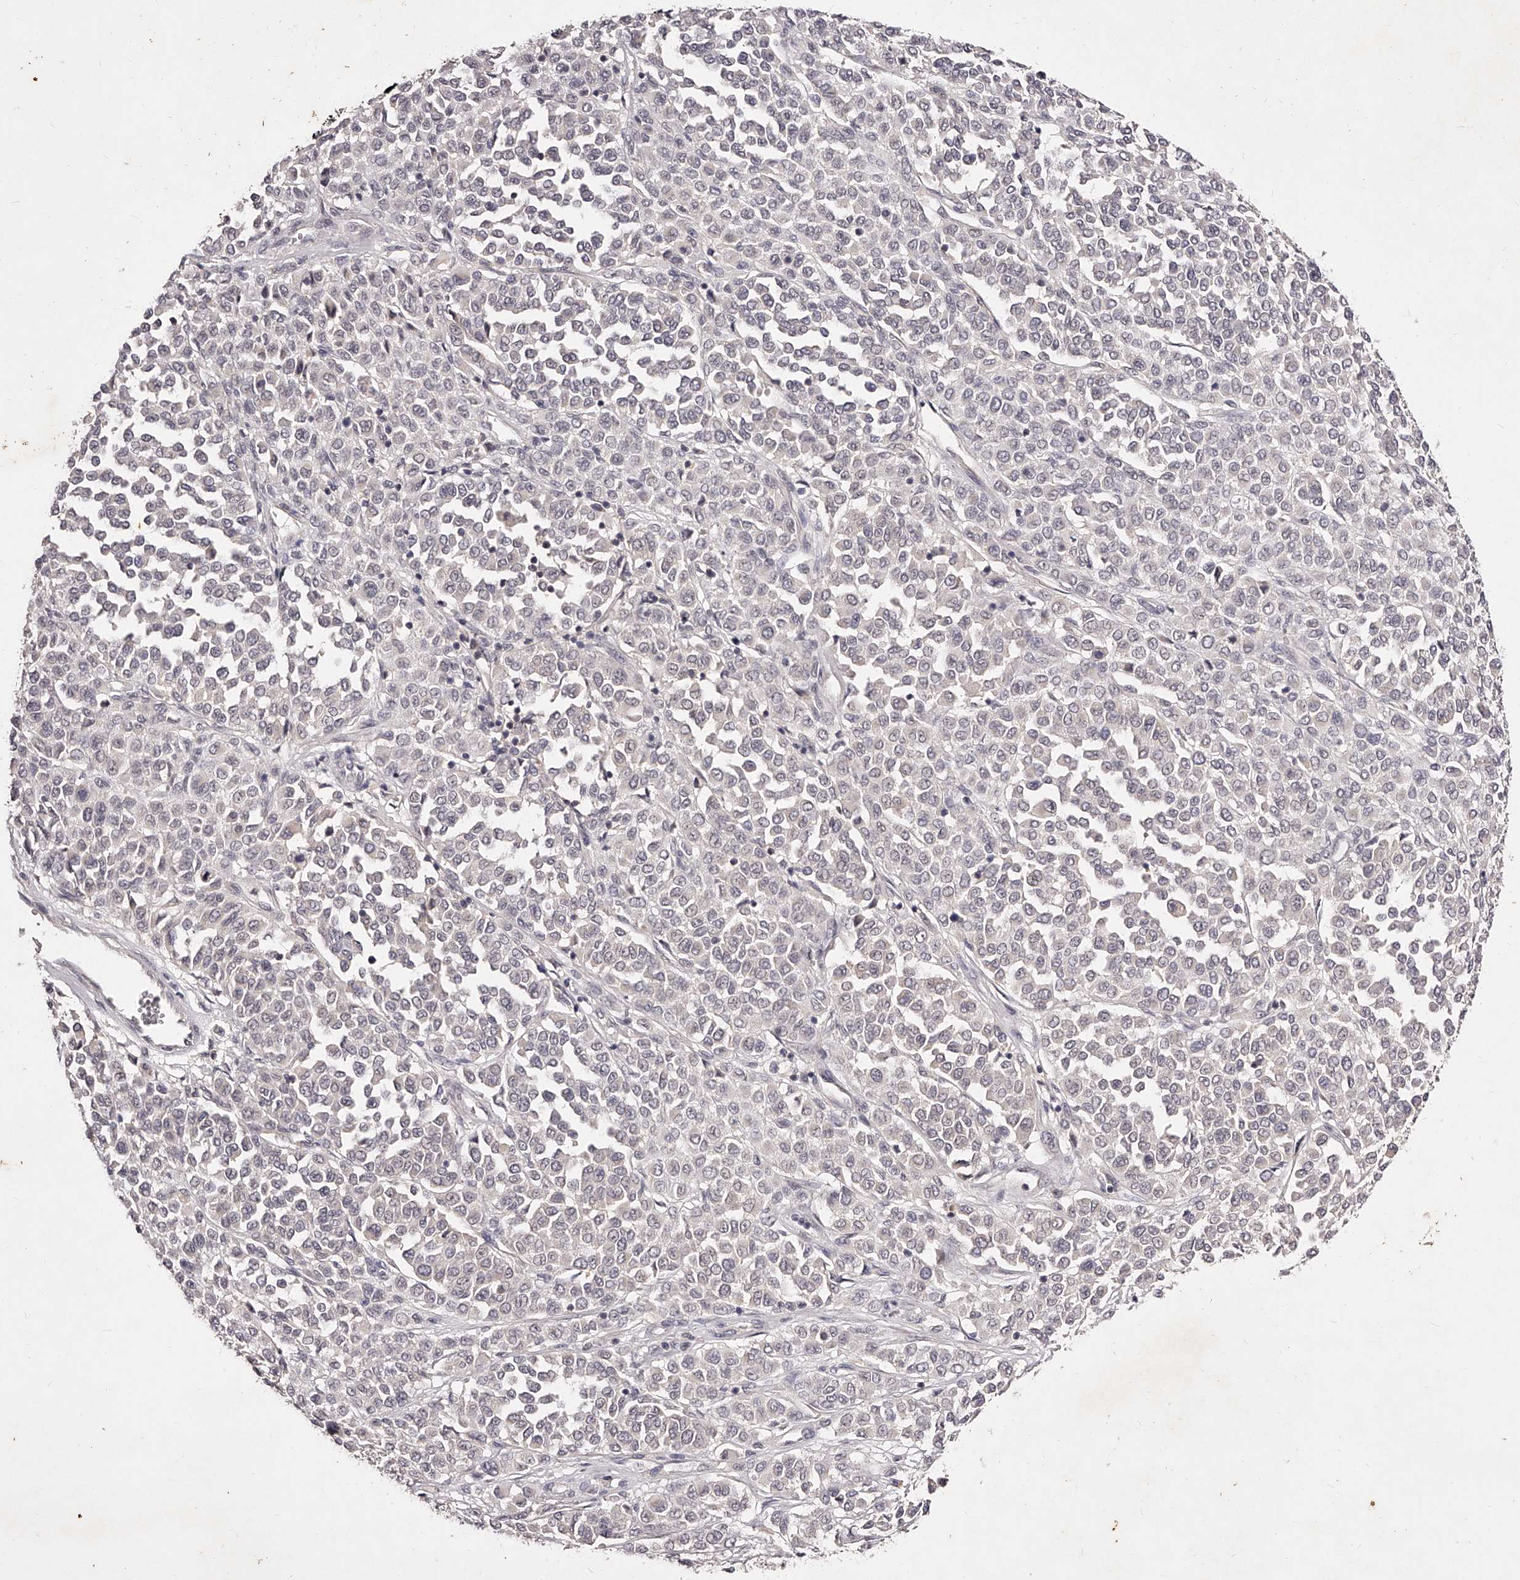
{"staining": {"intensity": "negative", "quantity": "none", "location": "none"}, "tissue": "melanoma", "cell_type": "Tumor cells", "image_type": "cancer", "snomed": [{"axis": "morphology", "description": "Malignant melanoma, Metastatic site"}, {"axis": "topography", "description": "Pancreas"}], "caption": "High power microscopy image of an immunohistochemistry (IHC) micrograph of melanoma, revealing no significant staining in tumor cells. (Stains: DAB (3,3'-diaminobenzidine) immunohistochemistry (IHC) with hematoxylin counter stain, Microscopy: brightfield microscopy at high magnification).", "gene": "PHACTR1", "patient": {"sex": "female", "age": 30}}